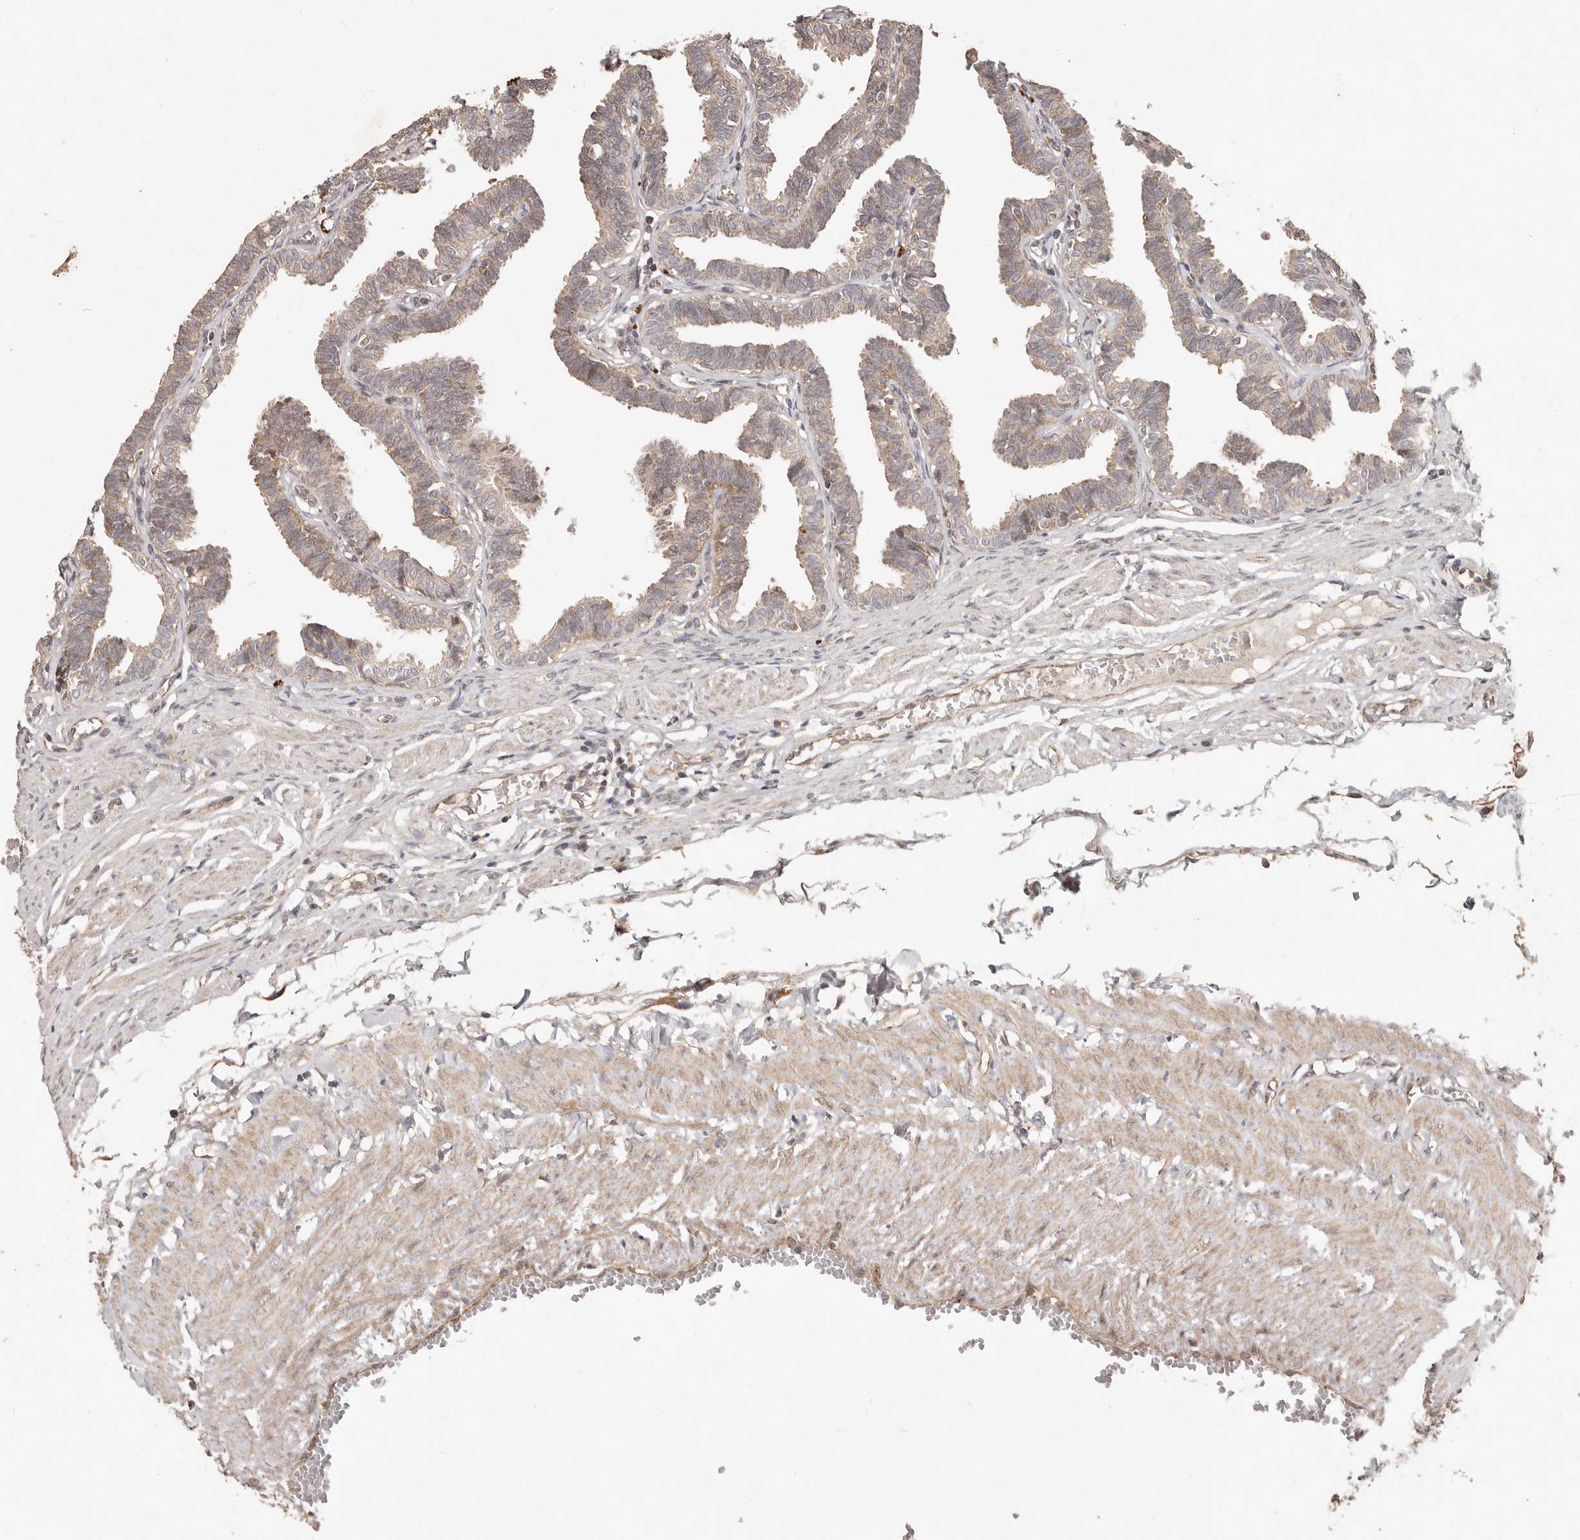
{"staining": {"intensity": "moderate", "quantity": ">75%", "location": "cytoplasmic/membranous"}, "tissue": "fallopian tube", "cell_type": "Glandular cells", "image_type": "normal", "snomed": [{"axis": "morphology", "description": "Normal tissue, NOS"}, {"axis": "topography", "description": "Fallopian tube"}, {"axis": "topography", "description": "Ovary"}], "caption": "The immunohistochemical stain shows moderate cytoplasmic/membranous positivity in glandular cells of unremarkable fallopian tube.", "gene": "PLOD2", "patient": {"sex": "female", "age": 23}}